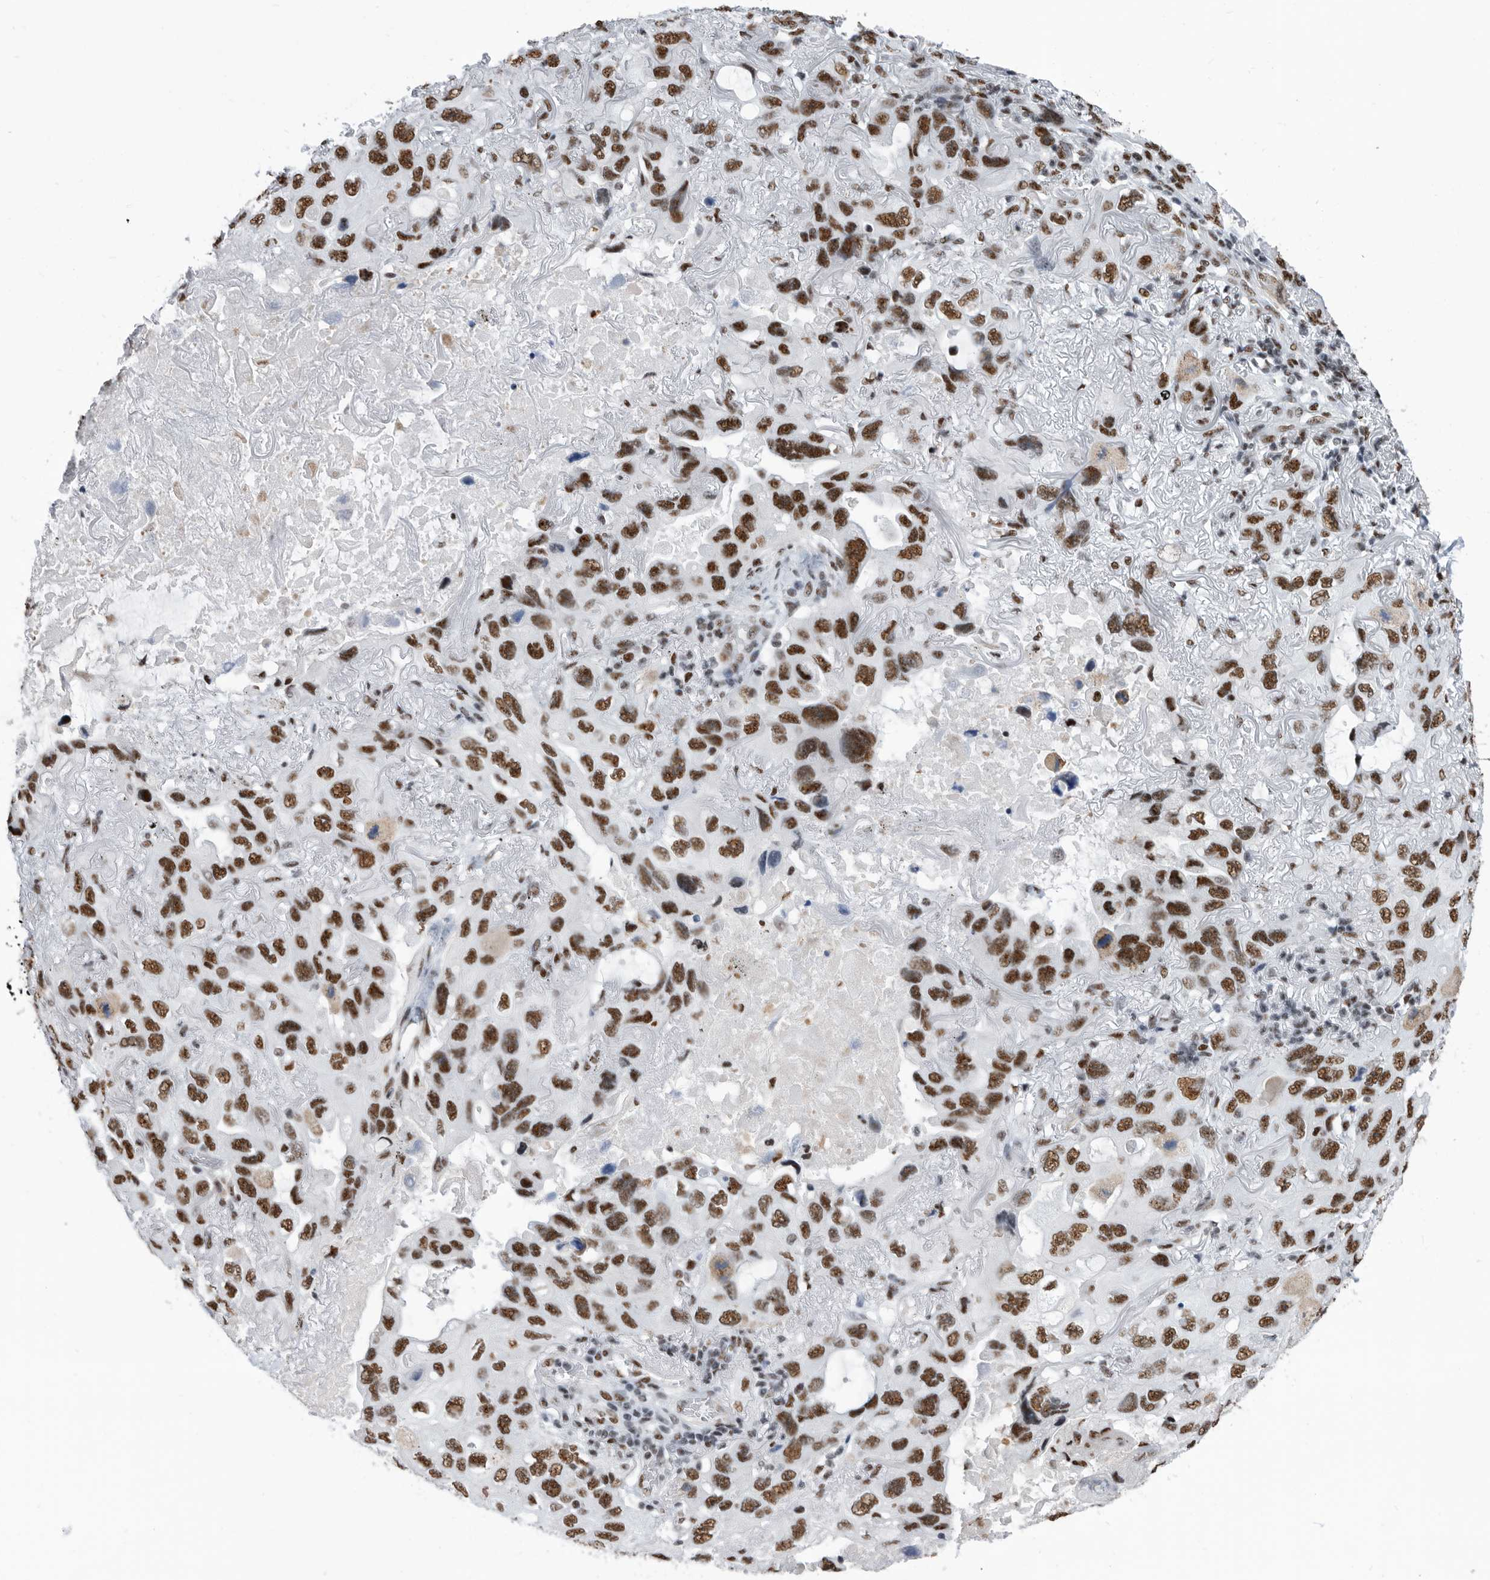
{"staining": {"intensity": "strong", "quantity": ">75%", "location": "nuclear"}, "tissue": "lung cancer", "cell_type": "Tumor cells", "image_type": "cancer", "snomed": [{"axis": "morphology", "description": "Squamous cell carcinoma, NOS"}, {"axis": "topography", "description": "Lung"}], "caption": "The image shows immunohistochemical staining of lung cancer (squamous cell carcinoma). There is strong nuclear expression is identified in approximately >75% of tumor cells.", "gene": "SF3A1", "patient": {"sex": "female", "age": 73}}